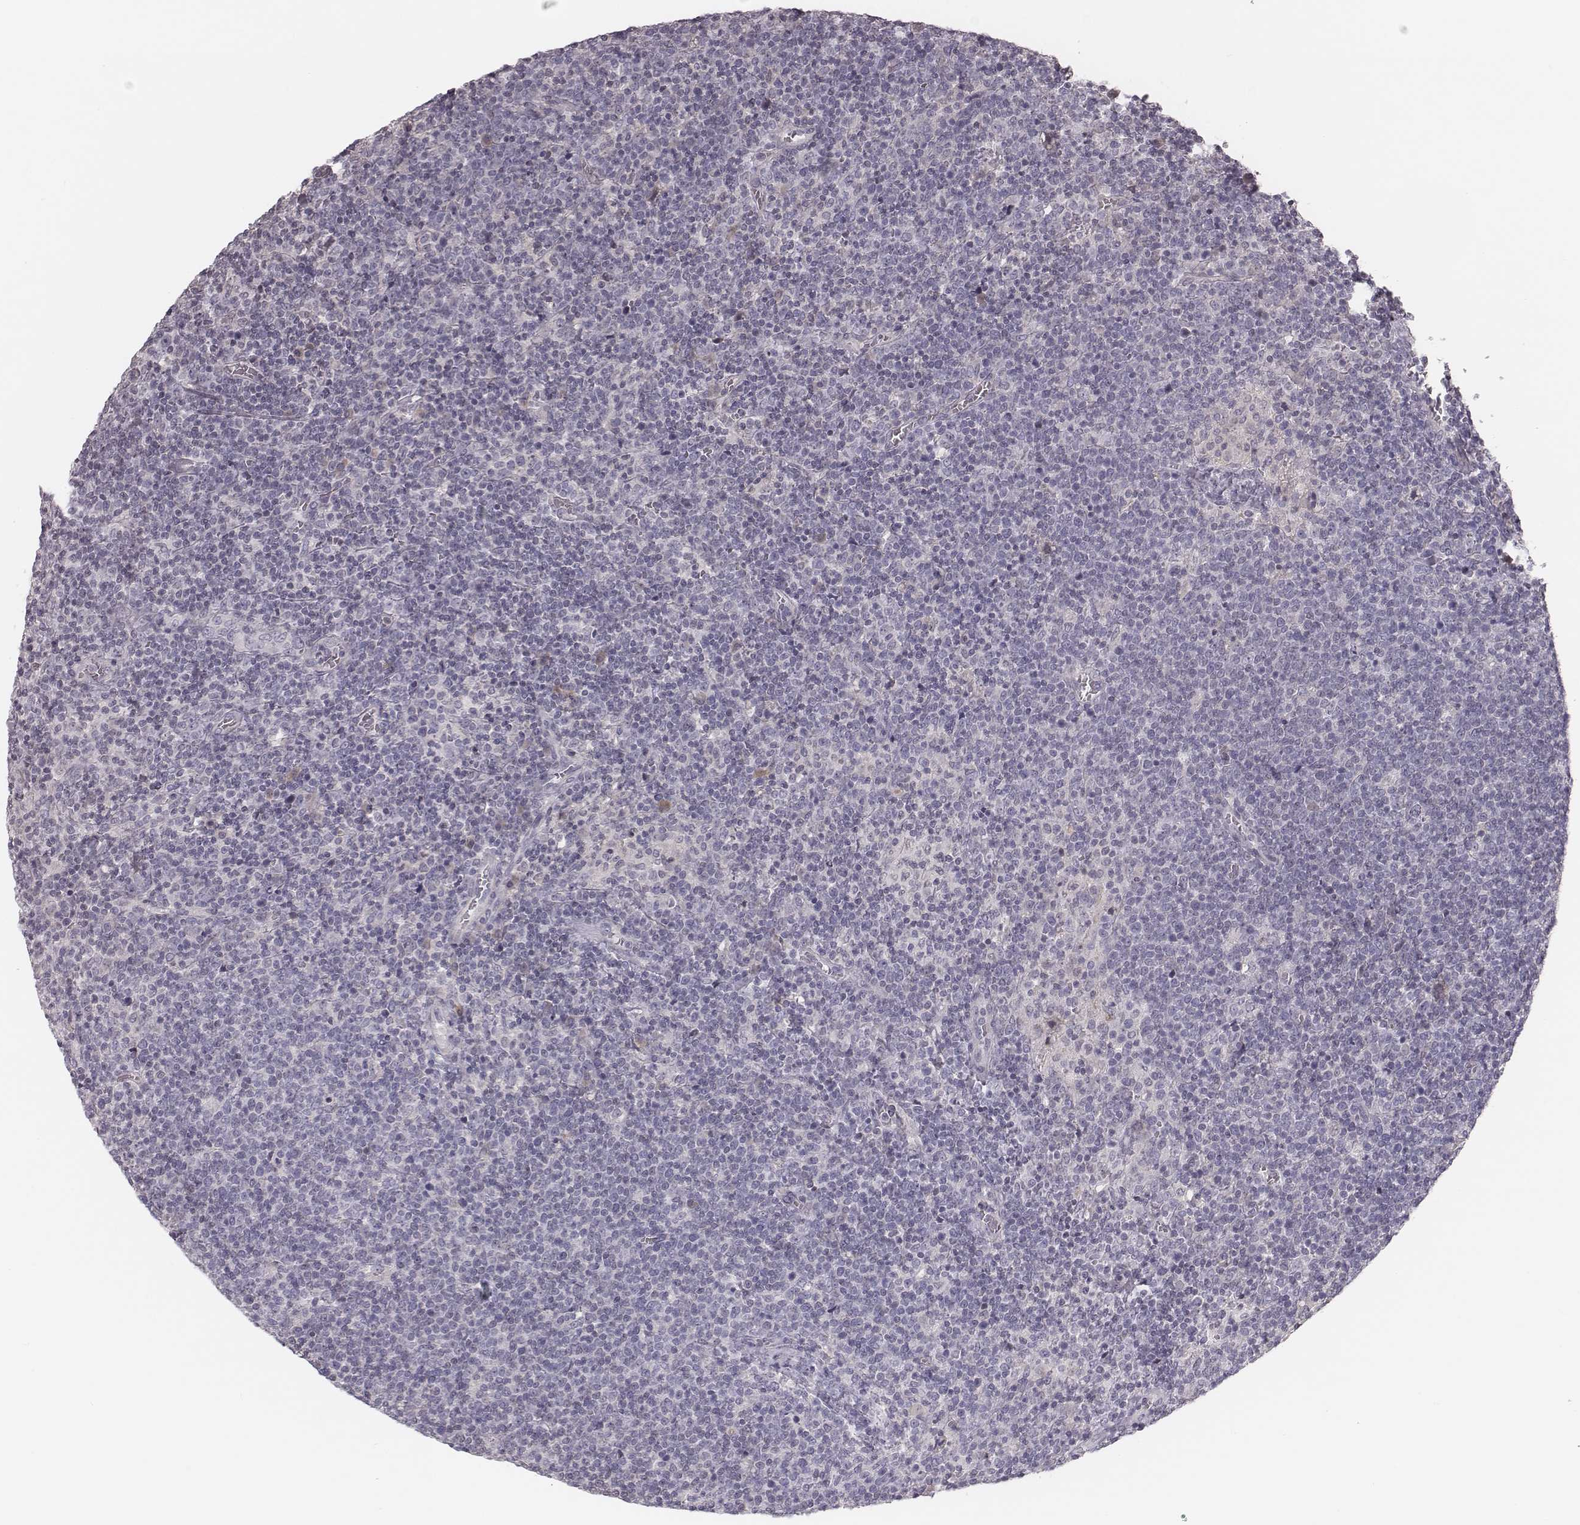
{"staining": {"intensity": "negative", "quantity": "none", "location": "none"}, "tissue": "lymphoma", "cell_type": "Tumor cells", "image_type": "cancer", "snomed": [{"axis": "morphology", "description": "Malignant lymphoma, non-Hodgkin's type, High grade"}, {"axis": "topography", "description": "Lymph node"}], "caption": "DAB (3,3'-diaminobenzidine) immunohistochemical staining of lymphoma reveals no significant staining in tumor cells. Brightfield microscopy of immunohistochemistry stained with DAB (3,3'-diaminobenzidine) (brown) and hematoxylin (blue), captured at high magnification.", "gene": "TLX3", "patient": {"sex": "male", "age": 61}}